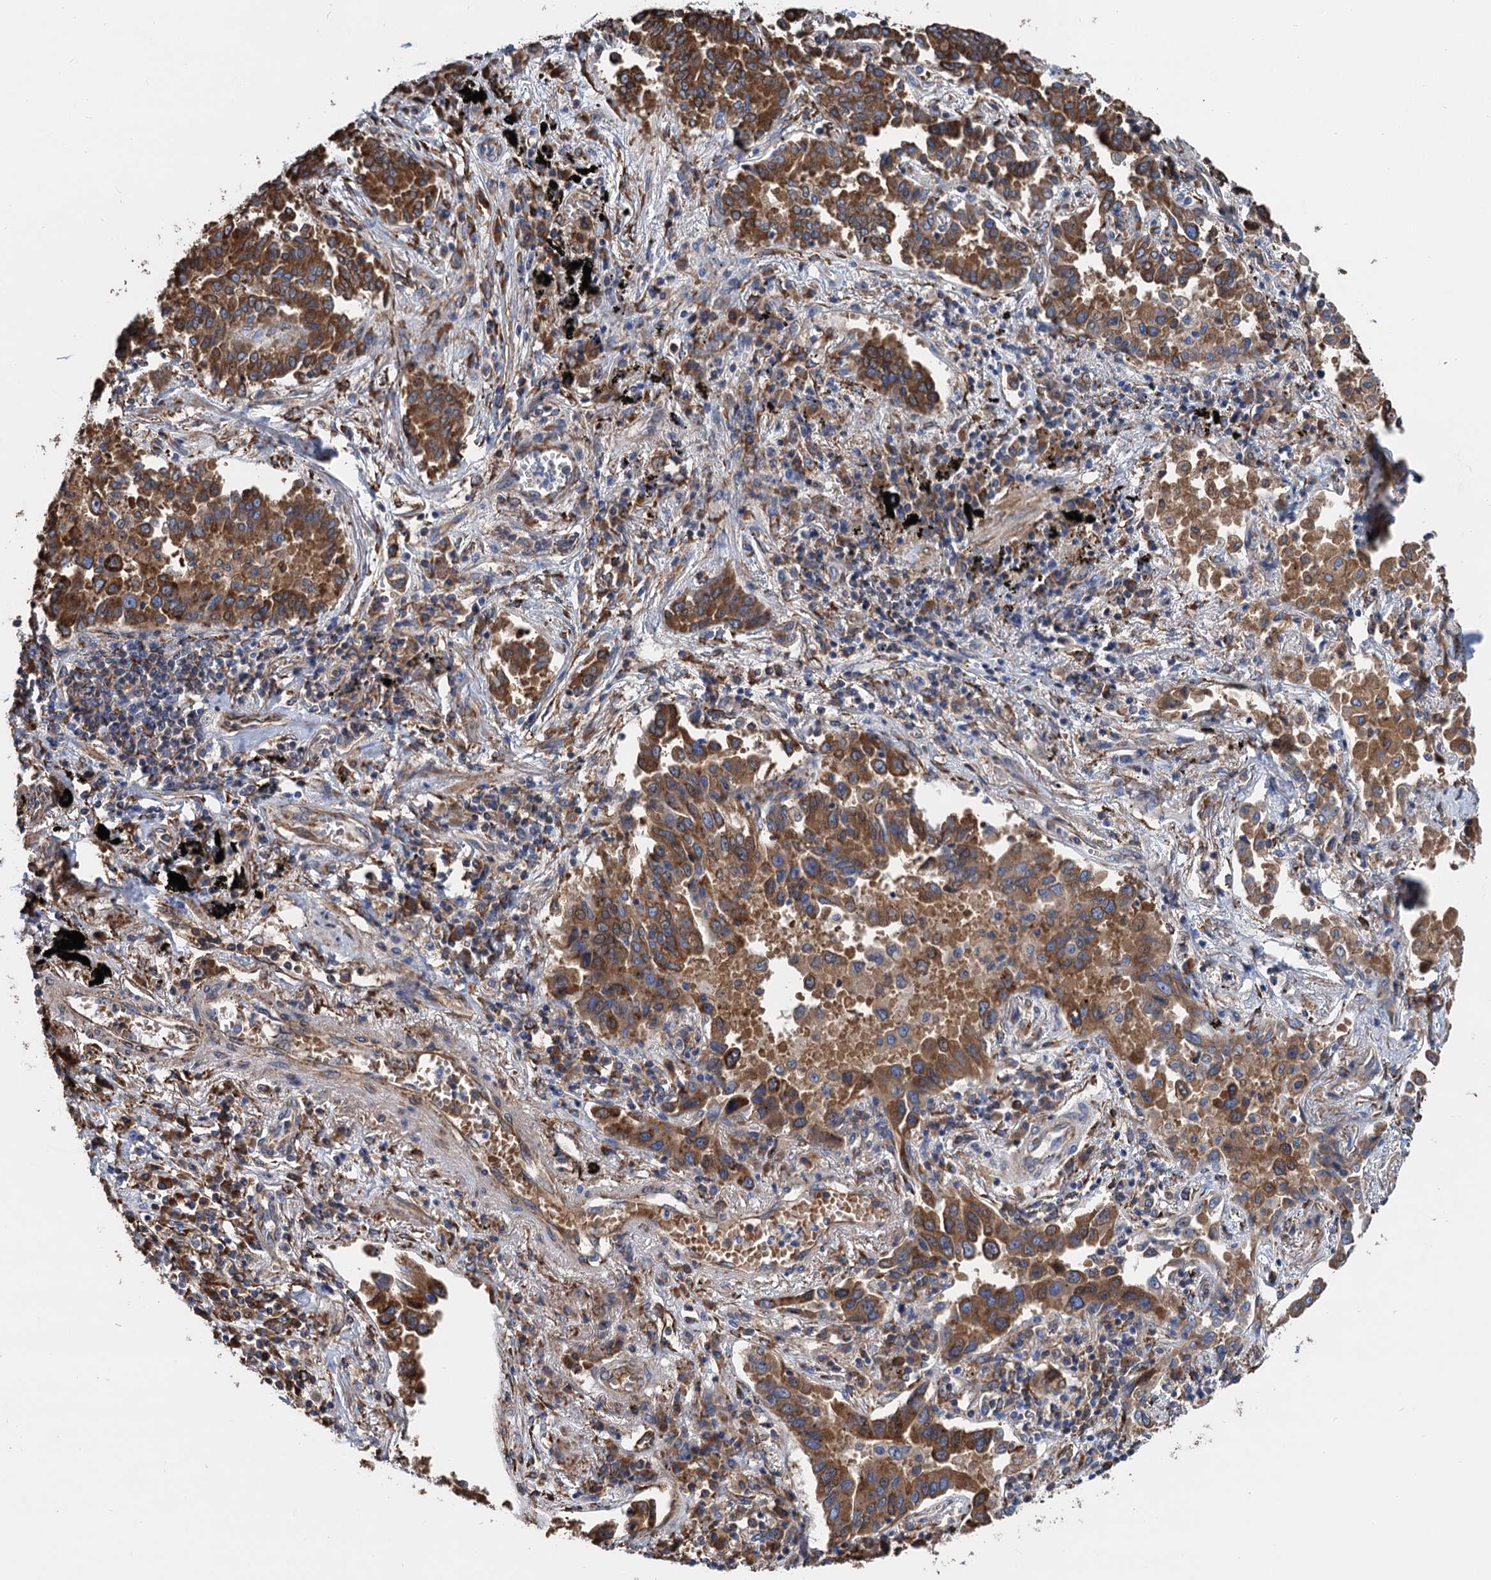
{"staining": {"intensity": "moderate", "quantity": ">75%", "location": "cytoplasmic/membranous"}, "tissue": "lung cancer", "cell_type": "Tumor cells", "image_type": "cancer", "snomed": [{"axis": "morphology", "description": "Adenocarcinoma, NOS"}, {"axis": "topography", "description": "Lung"}], "caption": "About >75% of tumor cells in human lung cancer (adenocarcinoma) show moderate cytoplasmic/membranous protein staining as visualized by brown immunohistochemical staining.", "gene": "CNNM1", "patient": {"sex": "male", "age": 67}}